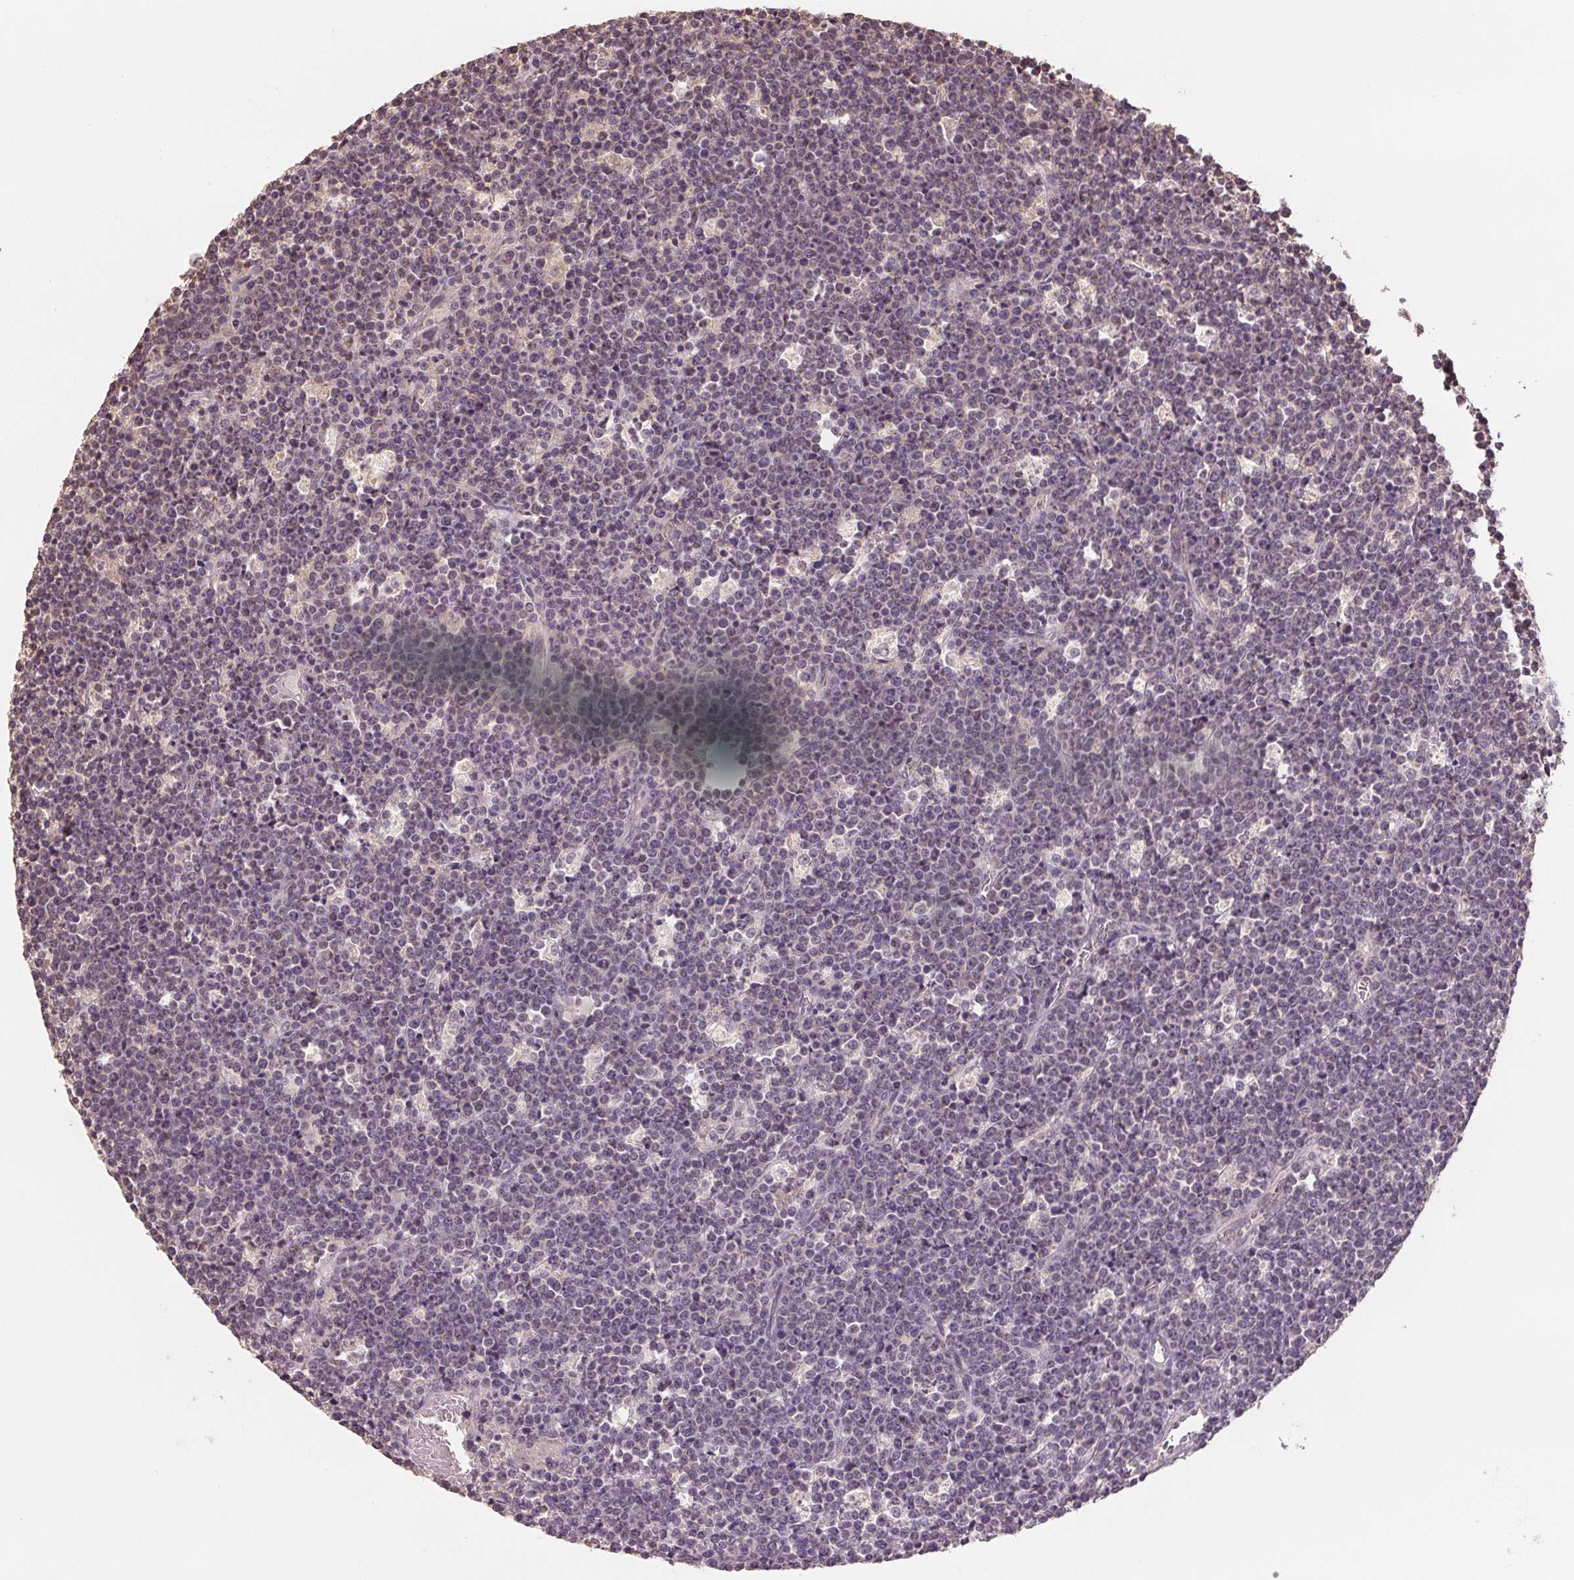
{"staining": {"intensity": "negative", "quantity": "none", "location": "none"}, "tissue": "lymphoma", "cell_type": "Tumor cells", "image_type": "cancer", "snomed": [{"axis": "morphology", "description": "Malignant lymphoma, non-Hodgkin's type, High grade"}, {"axis": "topography", "description": "Ovary"}], "caption": "This photomicrograph is of high-grade malignant lymphoma, non-Hodgkin's type stained with immunohistochemistry to label a protein in brown with the nuclei are counter-stained blue. There is no staining in tumor cells.", "gene": "COX14", "patient": {"sex": "female", "age": 56}}